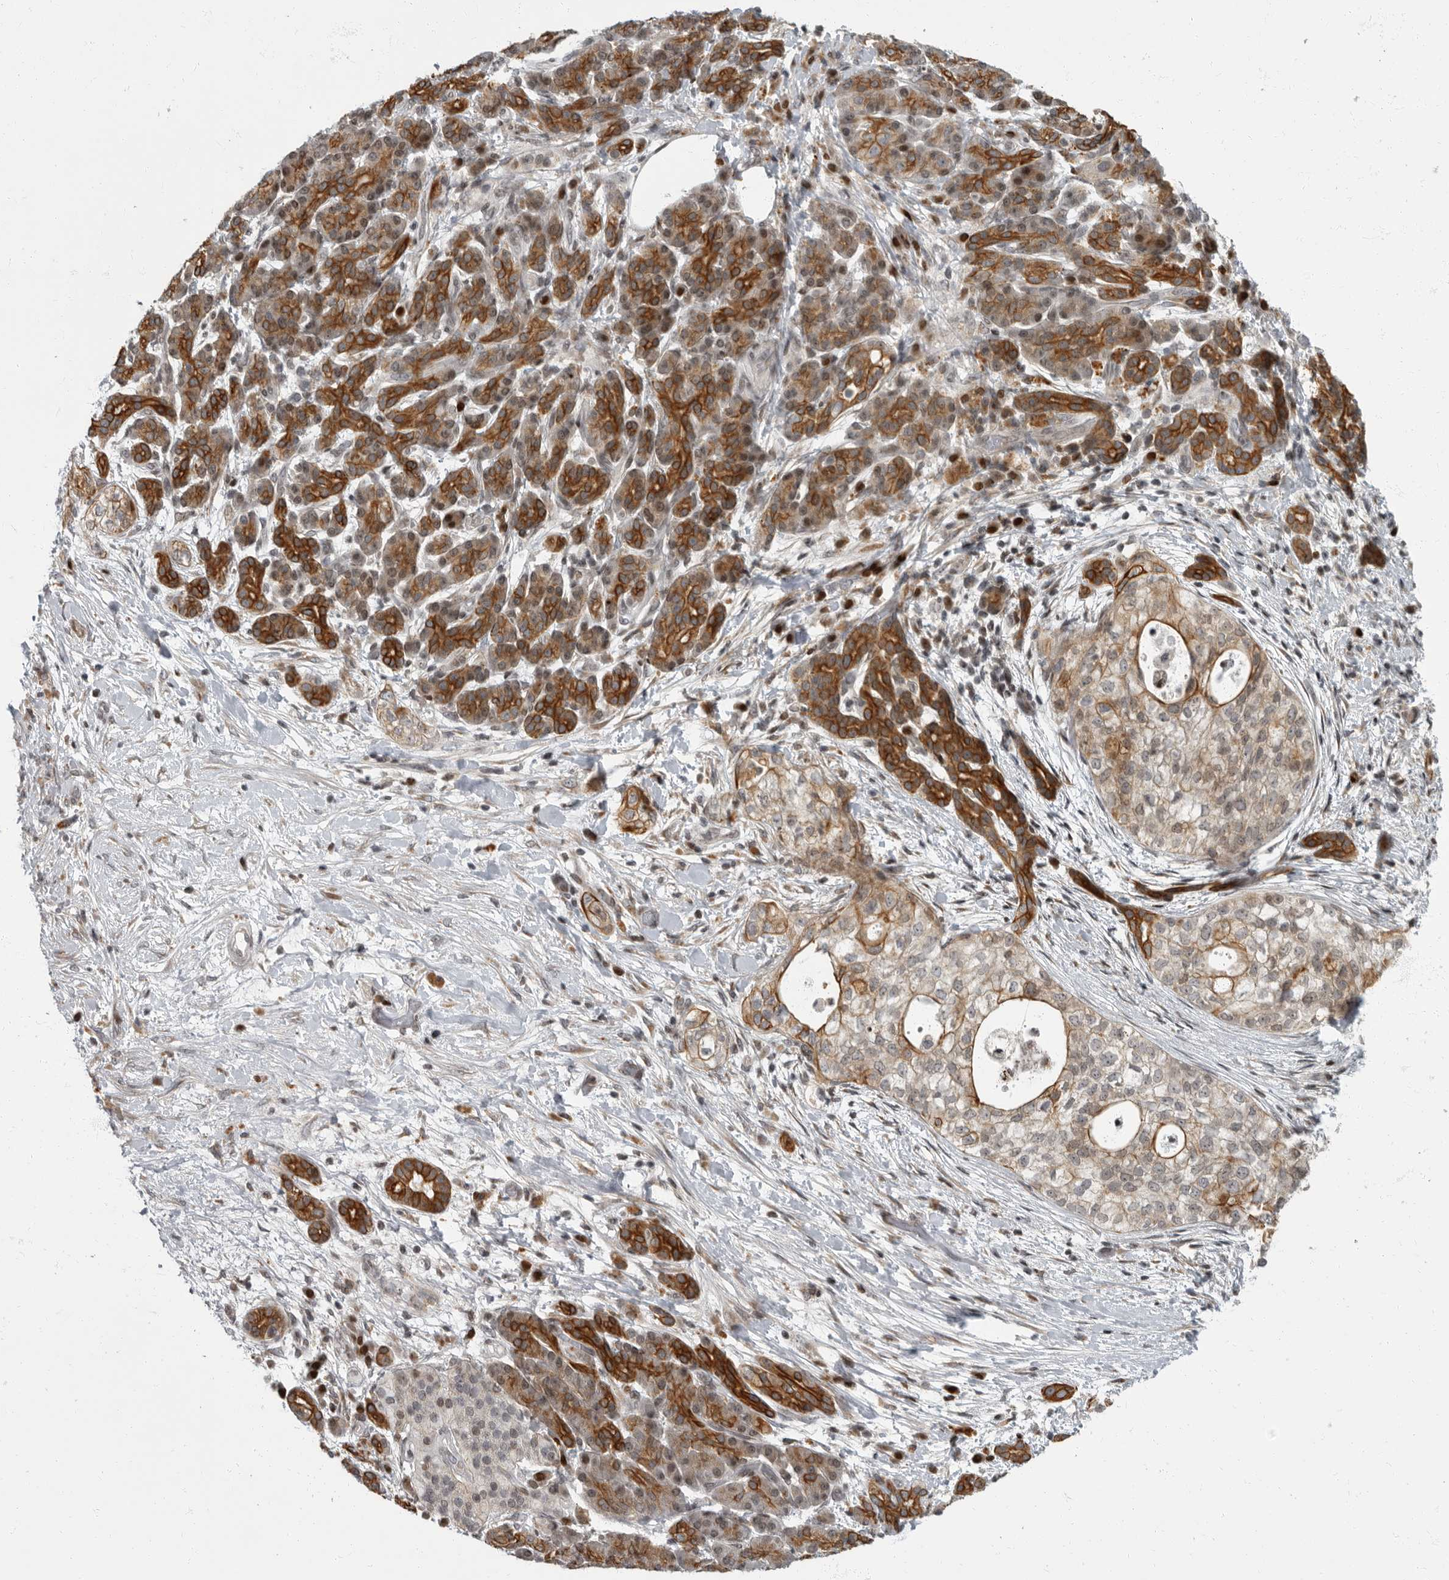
{"staining": {"intensity": "moderate", "quantity": "25%-75%", "location": "cytoplasmic/membranous"}, "tissue": "pancreatic cancer", "cell_type": "Tumor cells", "image_type": "cancer", "snomed": [{"axis": "morphology", "description": "Adenocarcinoma, NOS"}, {"axis": "topography", "description": "Pancreas"}], "caption": "Immunohistochemistry of human pancreatic cancer (adenocarcinoma) reveals medium levels of moderate cytoplasmic/membranous expression in about 25%-75% of tumor cells. Immunohistochemistry (ihc) stains the protein of interest in brown and the nuclei are stained blue.", "gene": "EVI5", "patient": {"sex": "male", "age": 72}}